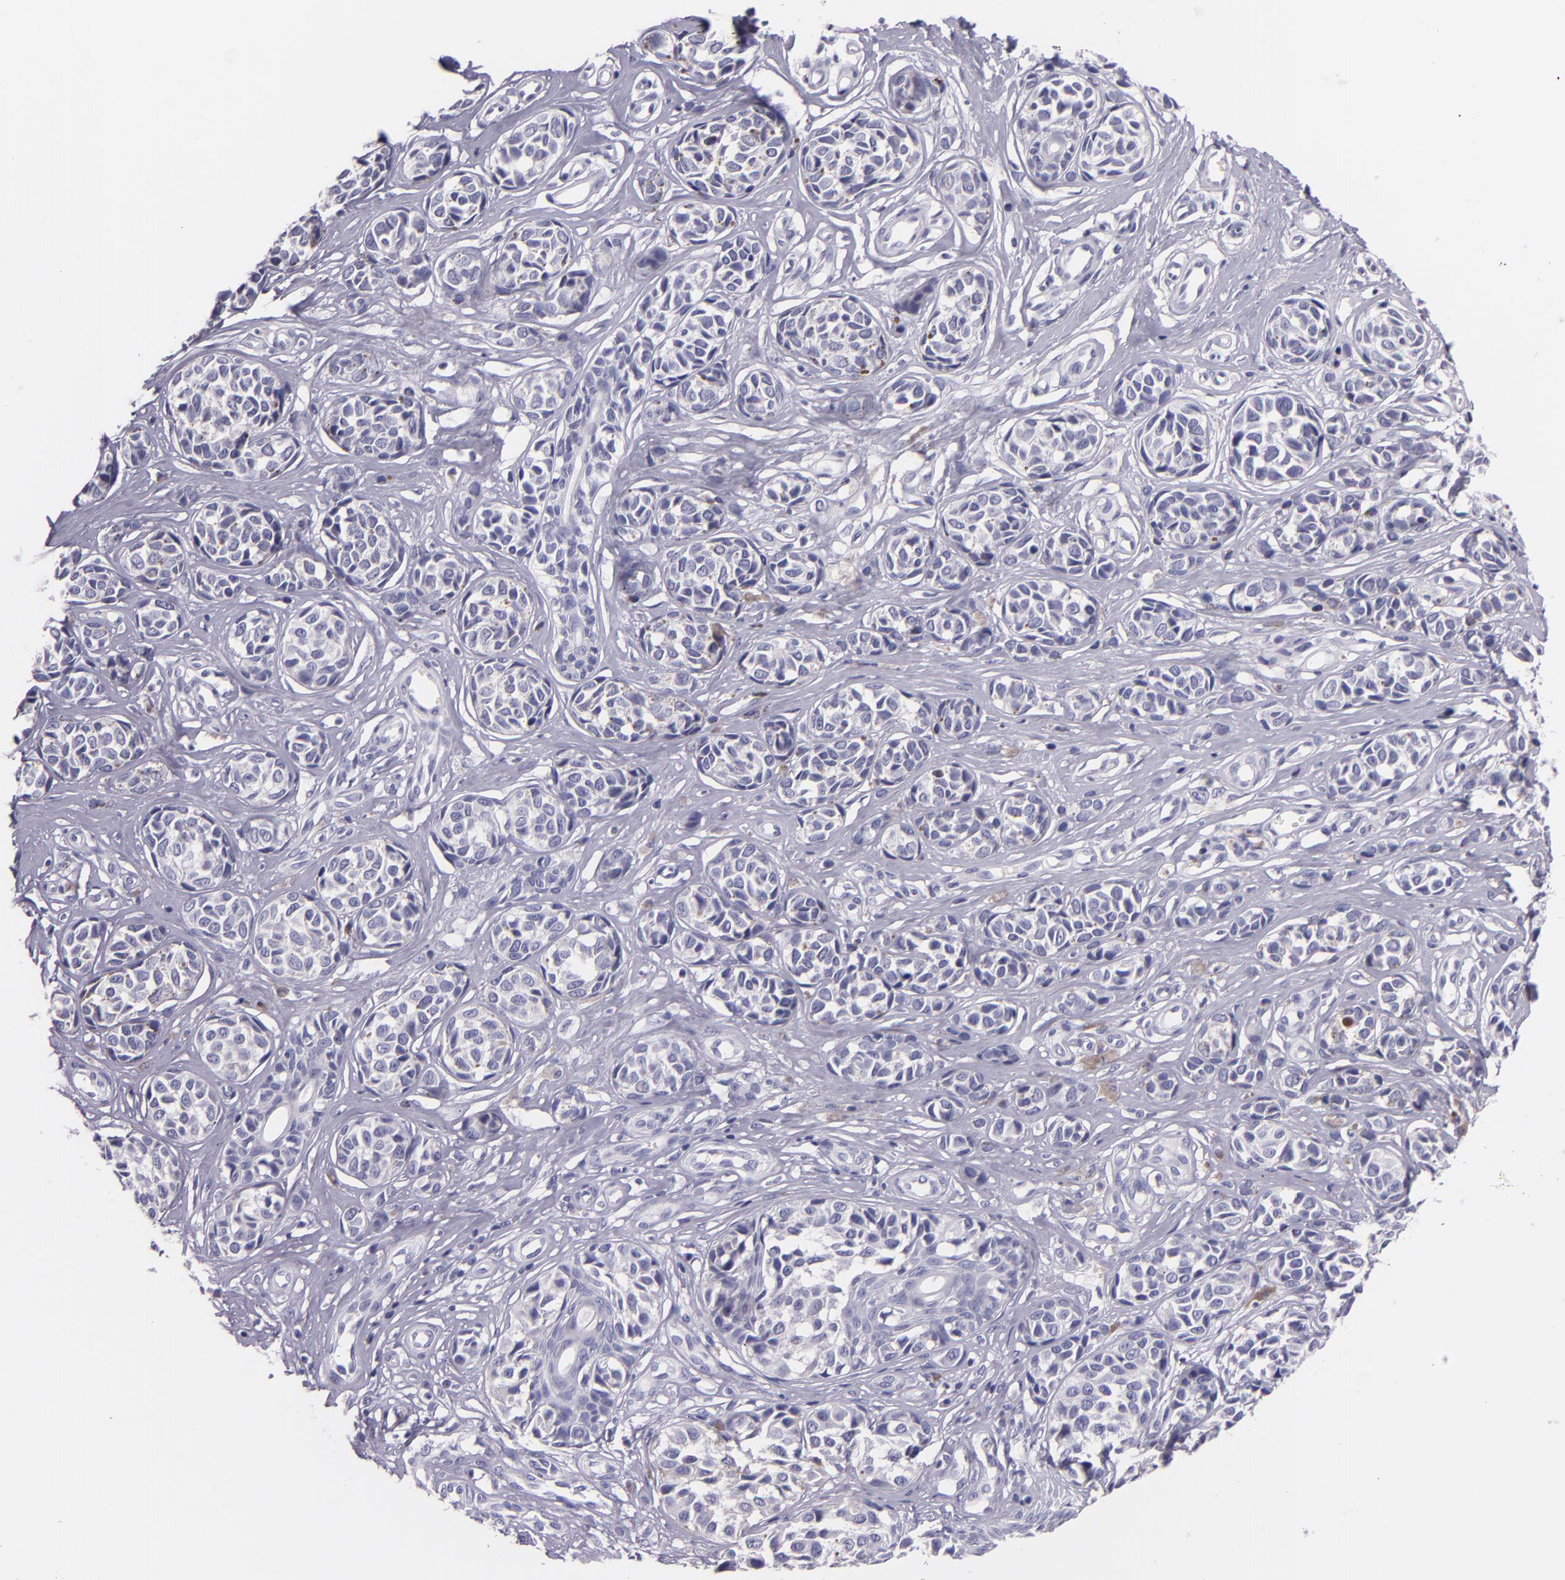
{"staining": {"intensity": "negative", "quantity": "none", "location": "none"}, "tissue": "melanoma", "cell_type": "Tumor cells", "image_type": "cancer", "snomed": [{"axis": "morphology", "description": "Malignant melanoma, NOS"}, {"axis": "topography", "description": "Skin"}], "caption": "An immunohistochemistry image of melanoma is shown. There is no staining in tumor cells of melanoma.", "gene": "HSP90AA1", "patient": {"sex": "male", "age": 79}}